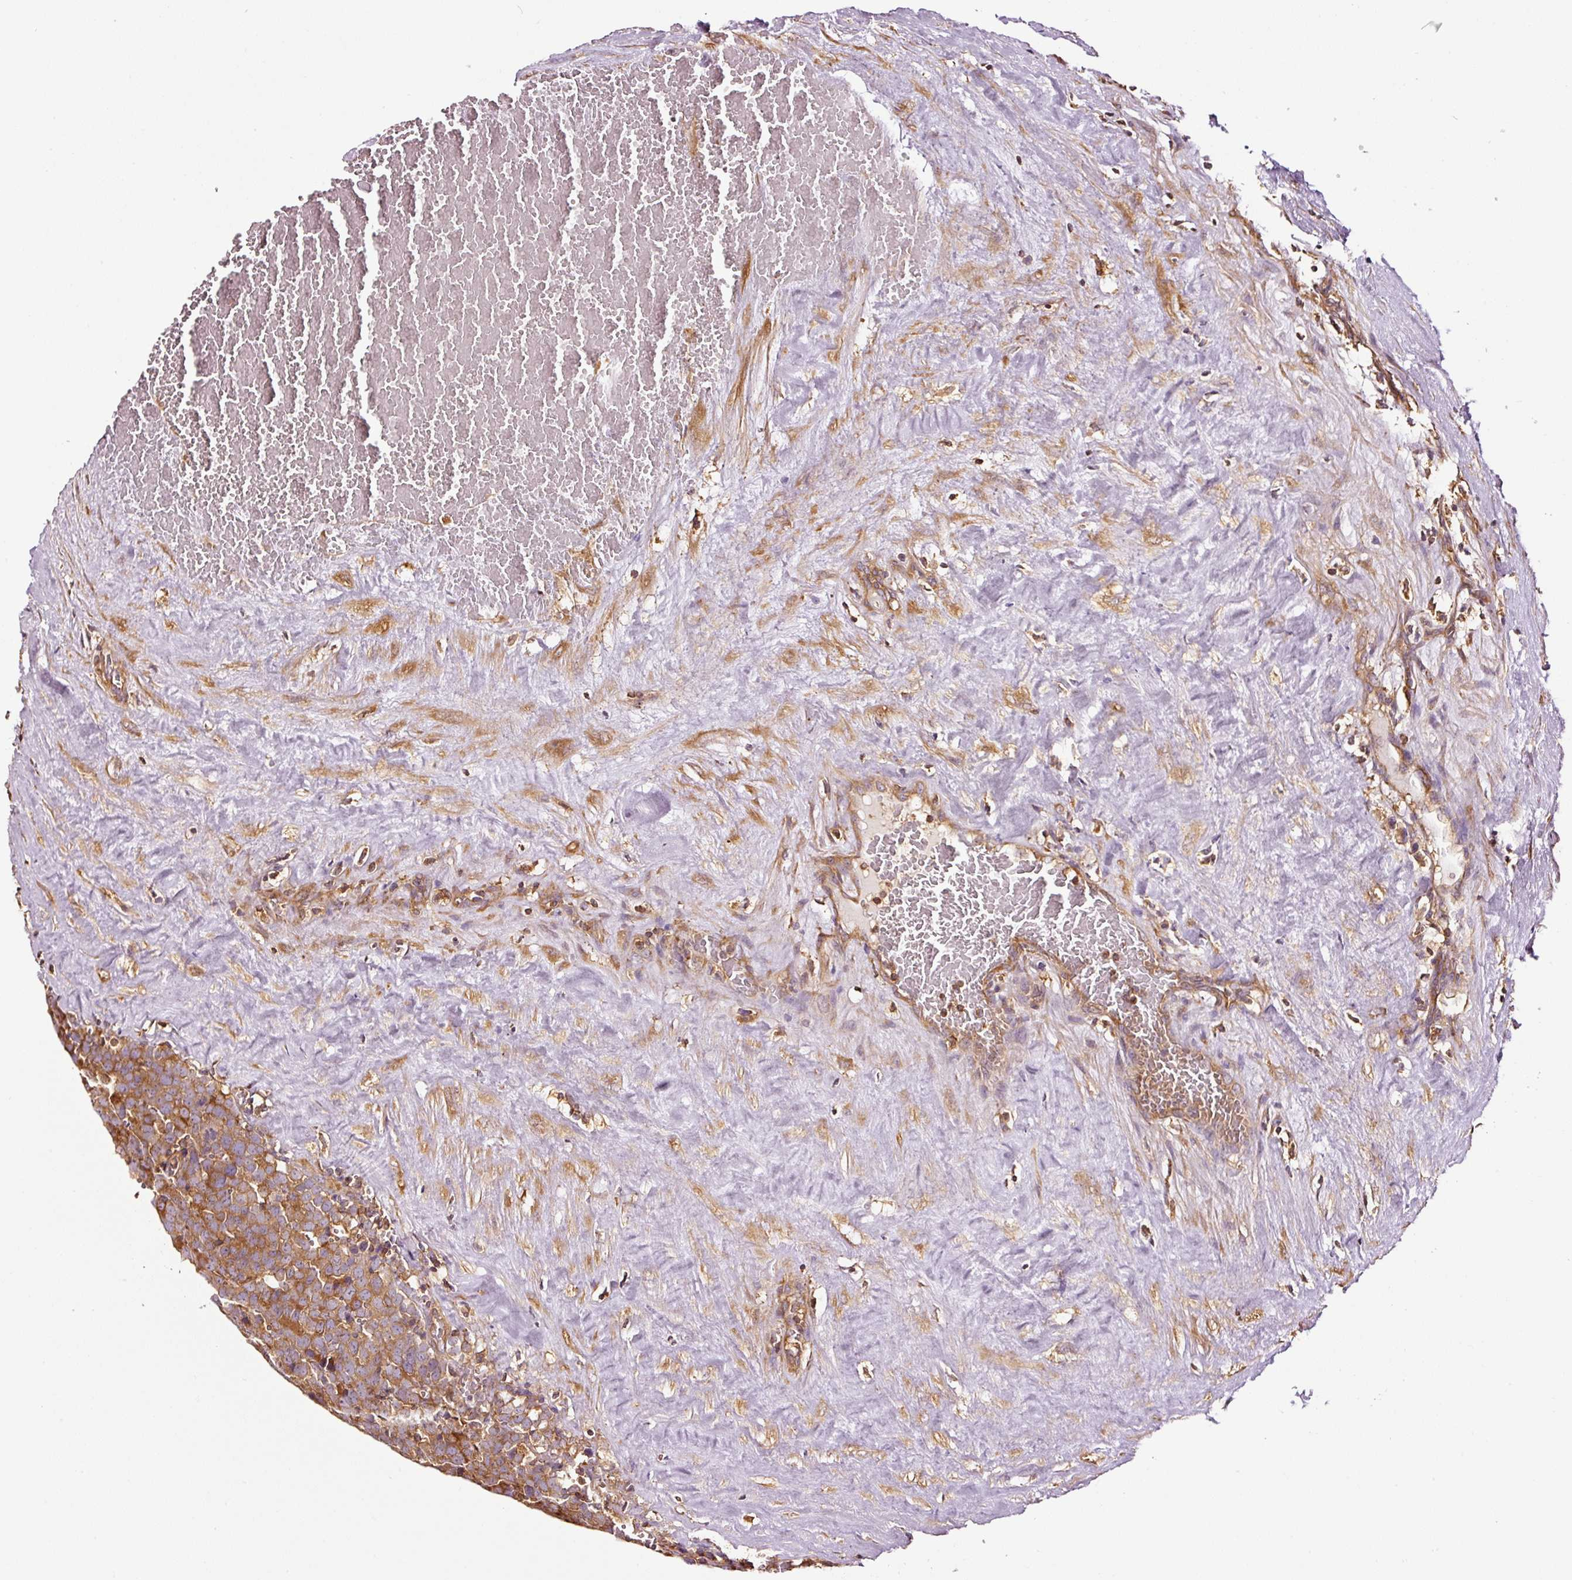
{"staining": {"intensity": "moderate", "quantity": ">75%", "location": "cytoplasmic/membranous"}, "tissue": "testis cancer", "cell_type": "Tumor cells", "image_type": "cancer", "snomed": [{"axis": "morphology", "description": "Seminoma, NOS"}, {"axis": "topography", "description": "Testis"}], "caption": "An IHC image of tumor tissue is shown. Protein staining in brown labels moderate cytoplasmic/membranous positivity in testis seminoma within tumor cells. The protein of interest is stained brown, and the nuclei are stained in blue (DAB (3,3'-diaminobenzidine) IHC with brightfield microscopy, high magnification).", "gene": "METAP1", "patient": {"sex": "male", "age": 71}}